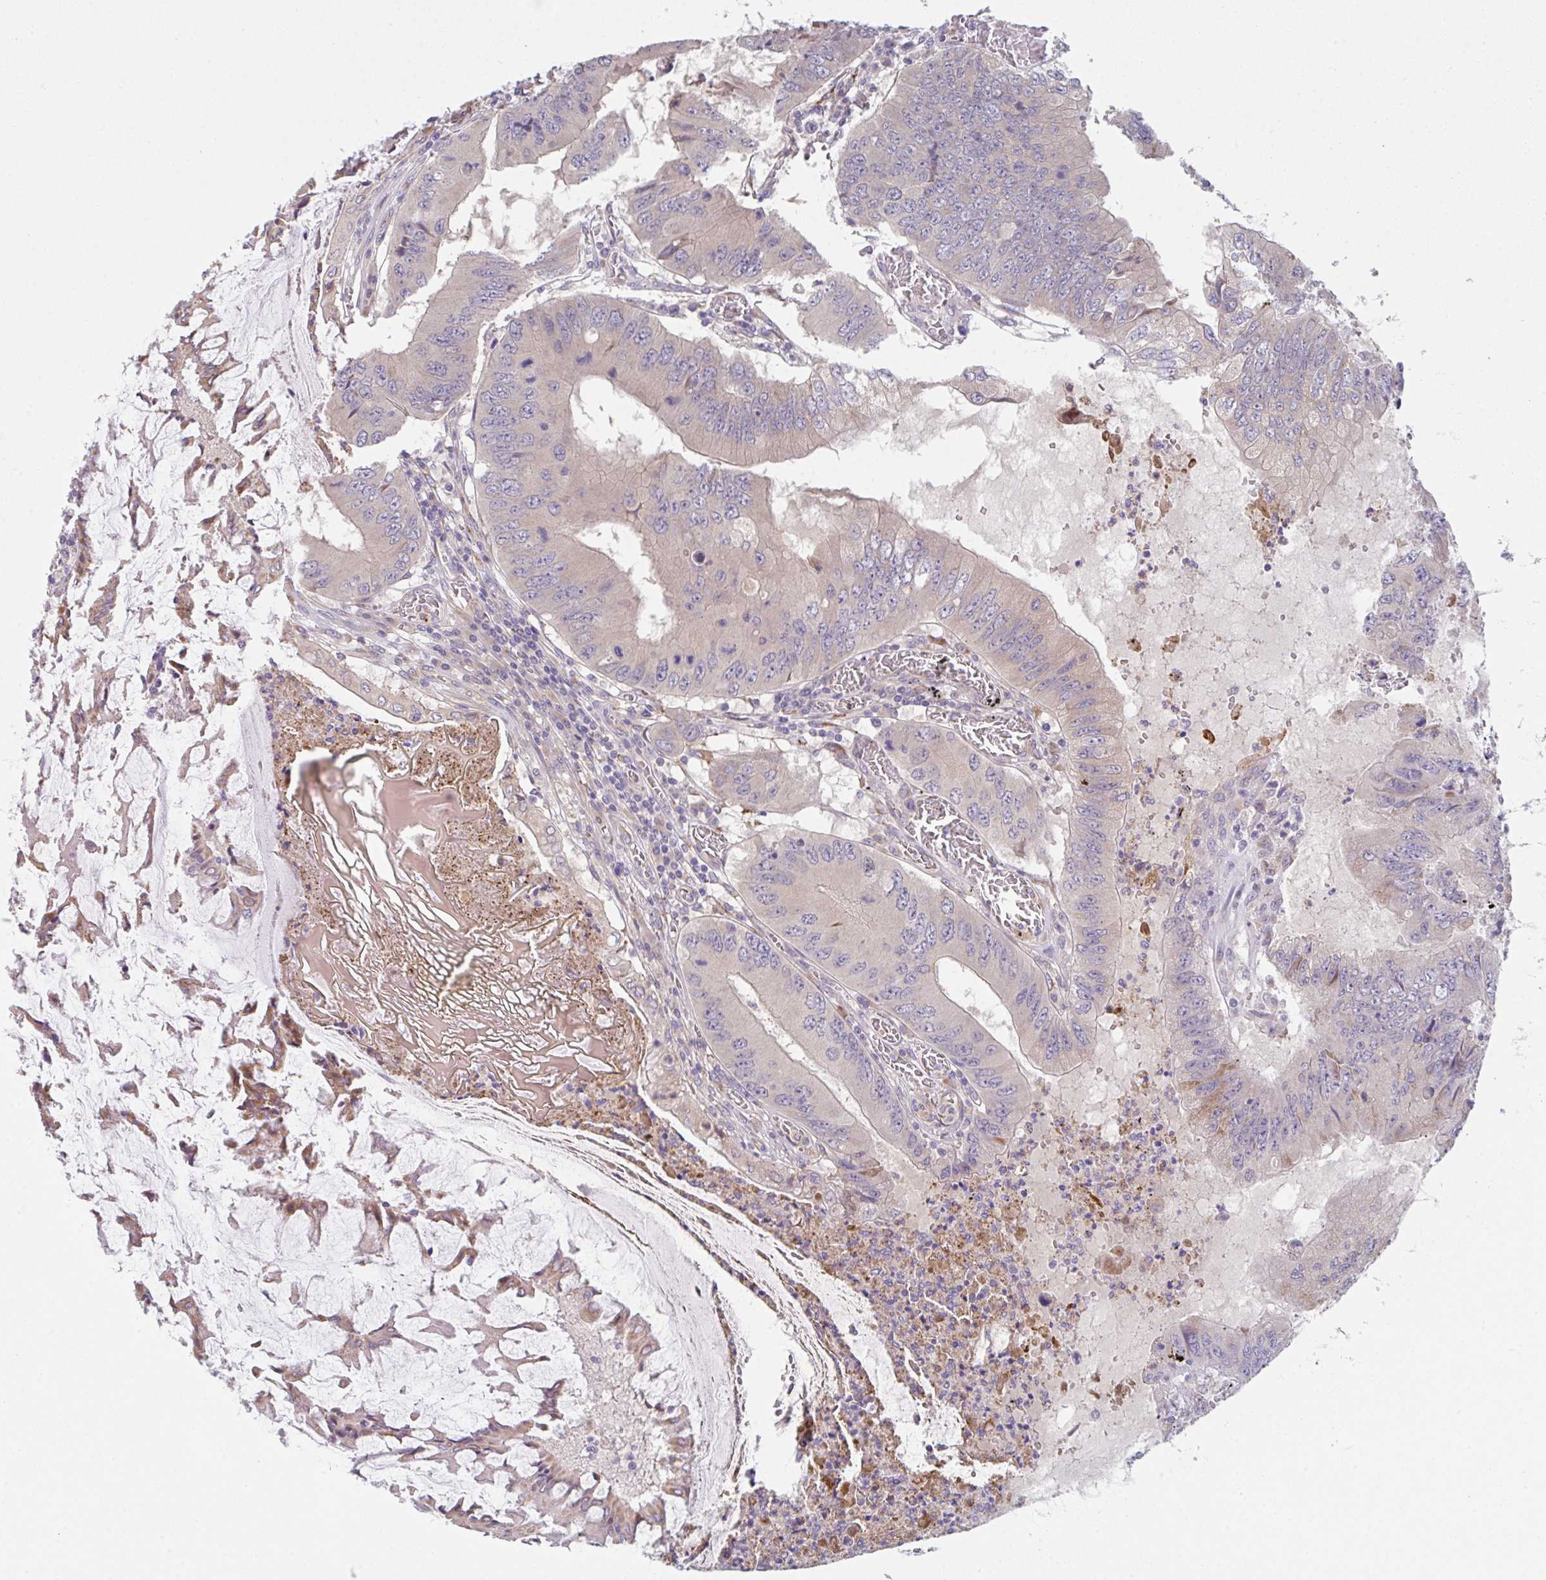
{"staining": {"intensity": "negative", "quantity": "none", "location": "none"}, "tissue": "colorectal cancer", "cell_type": "Tumor cells", "image_type": "cancer", "snomed": [{"axis": "morphology", "description": "Adenocarcinoma, NOS"}, {"axis": "topography", "description": "Colon"}], "caption": "Colorectal cancer (adenocarcinoma) stained for a protein using immunohistochemistry displays no positivity tumor cells.", "gene": "TSPAN31", "patient": {"sex": "male", "age": 53}}